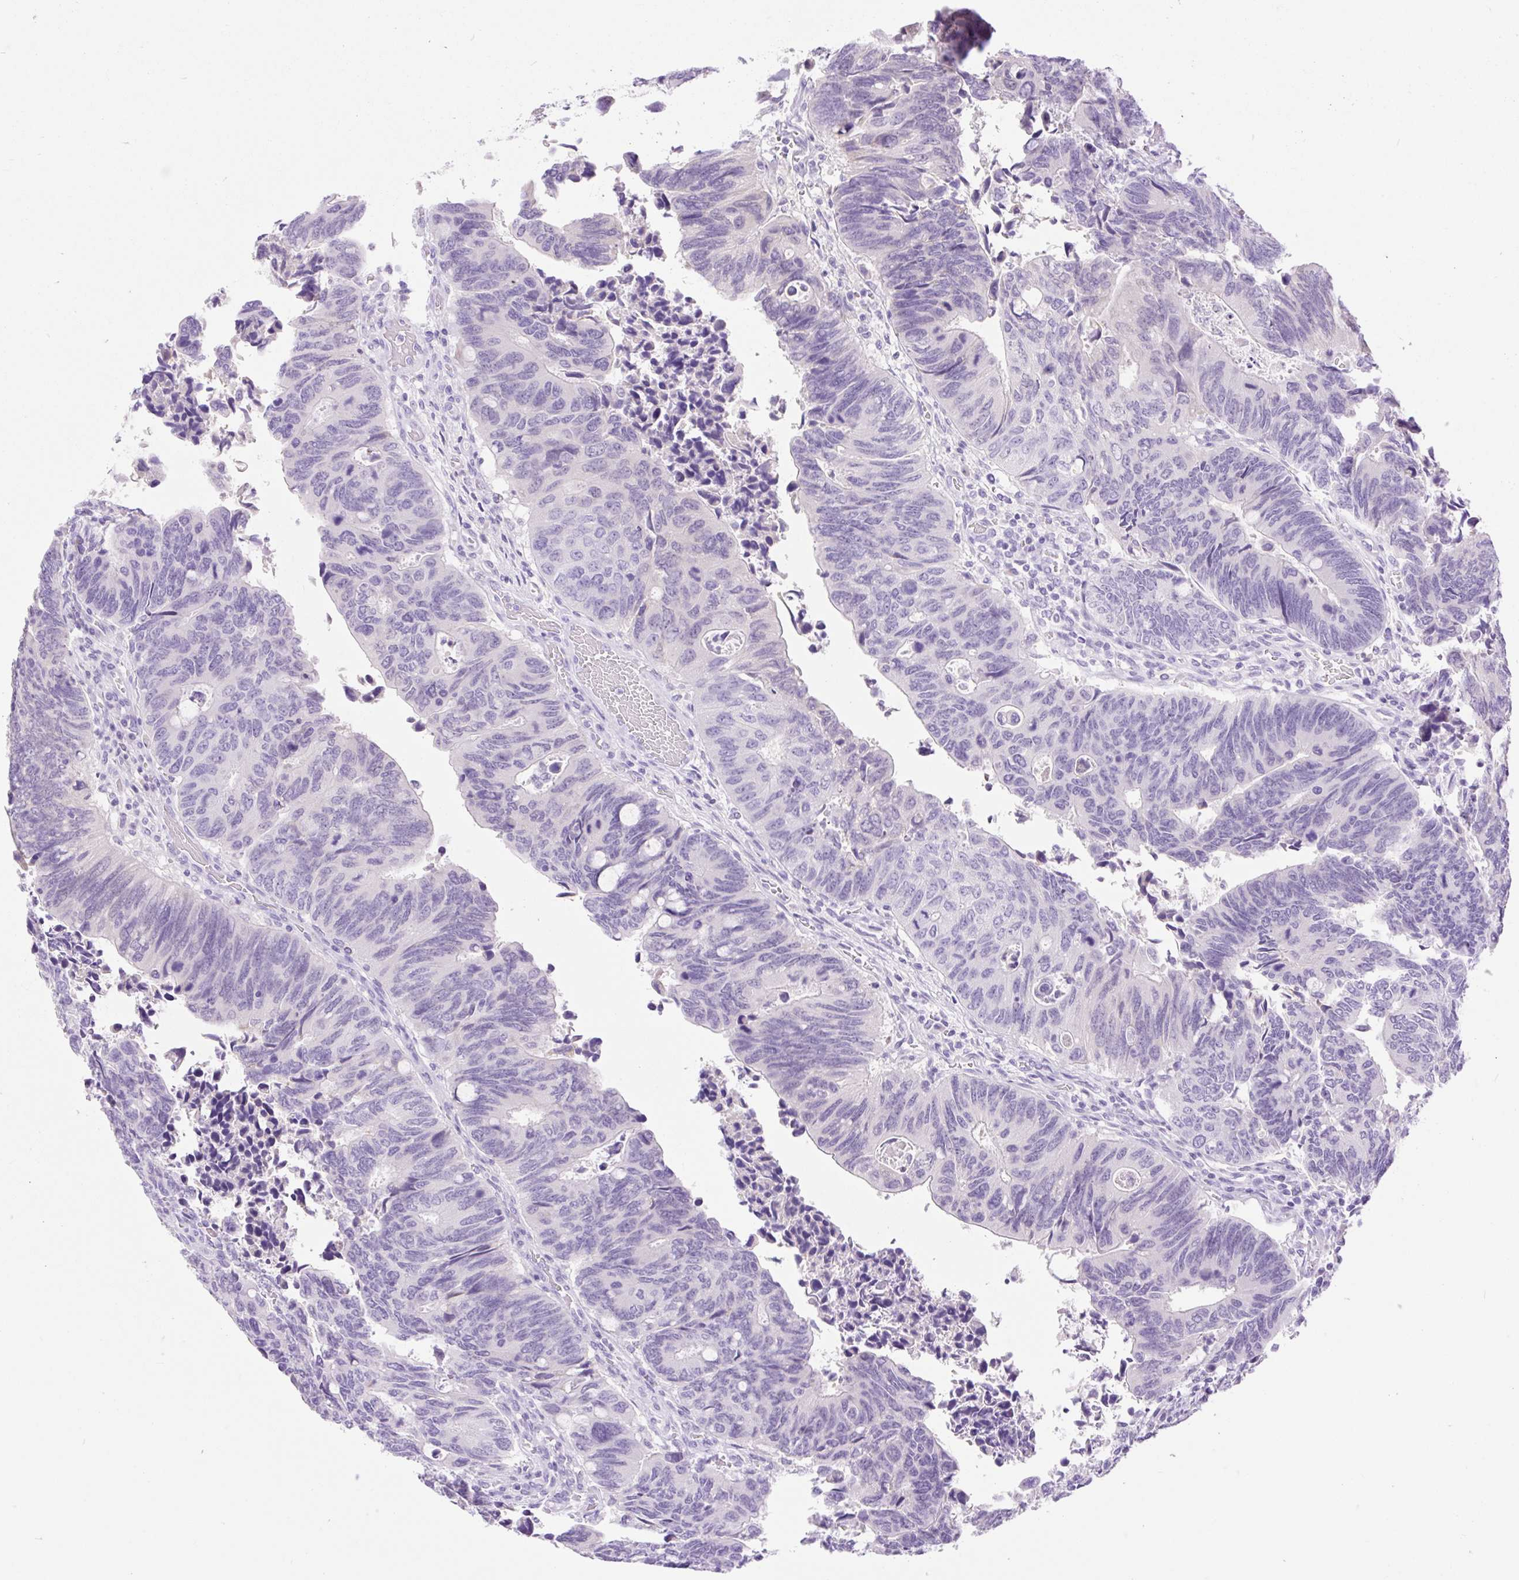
{"staining": {"intensity": "negative", "quantity": "none", "location": "none"}, "tissue": "colorectal cancer", "cell_type": "Tumor cells", "image_type": "cancer", "snomed": [{"axis": "morphology", "description": "Adenocarcinoma, NOS"}, {"axis": "topography", "description": "Colon"}], "caption": "Micrograph shows no protein expression in tumor cells of colorectal cancer tissue.", "gene": "SLC25A40", "patient": {"sex": "male", "age": 87}}